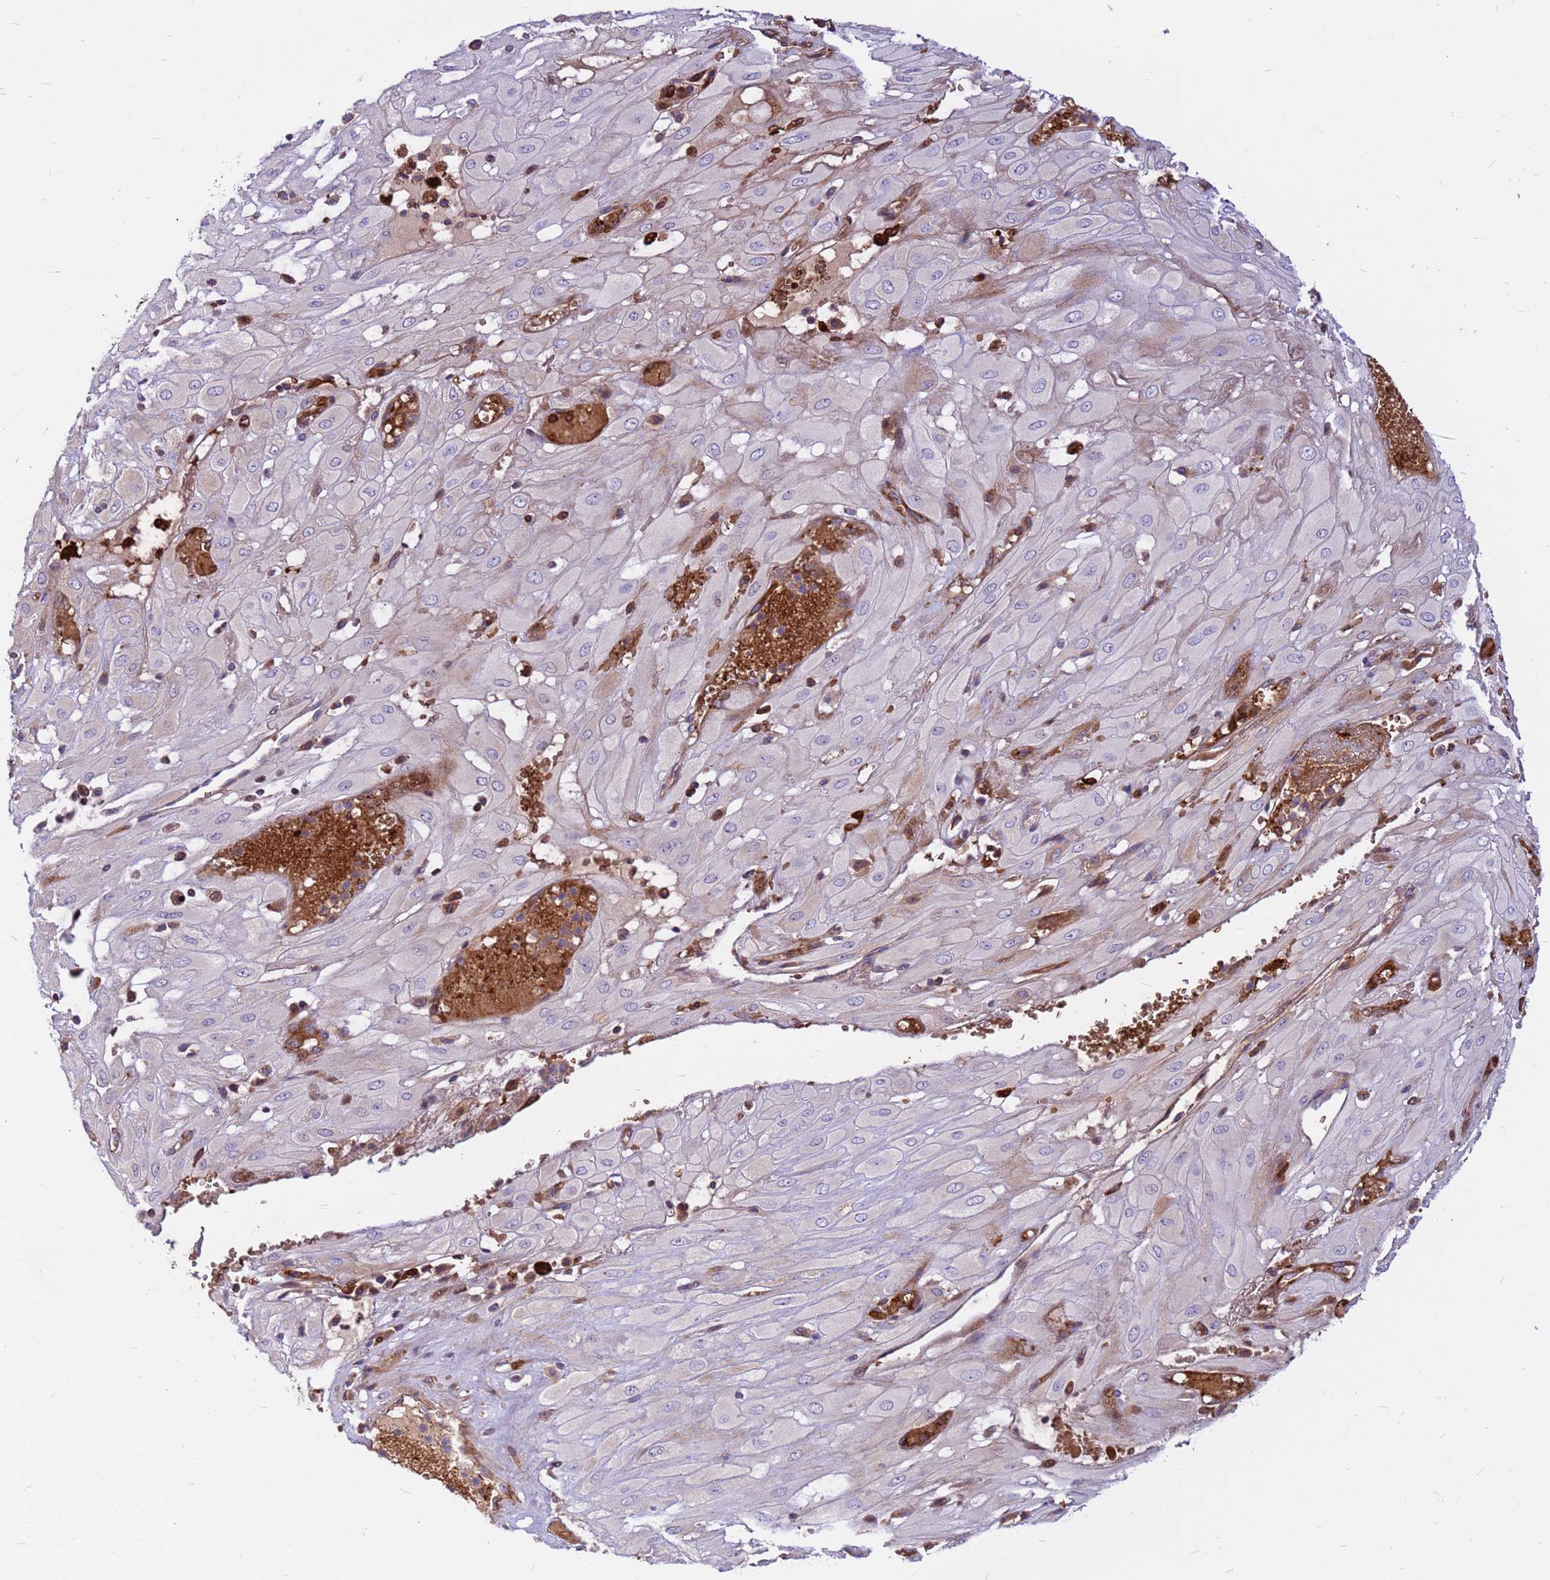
{"staining": {"intensity": "negative", "quantity": "none", "location": "none"}, "tissue": "cervical cancer", "cell_type": "Tumor cells", "image_type": "cancer", "snomed": [{"axis": "morphology", "description": "Squamous cell carcinoma, NOS"}, {"axis": "topography", "description": "Cervix"}], "caption": "There is no significant staining in tumor cells of cervical cancer (squamous cell carcinoma). The staining is performed using DAB brown chromogen with nuclei counter-stained in using hematoxylin.", "gene": "ZNF669", "patient": {"sex": "female", "age": 36}}